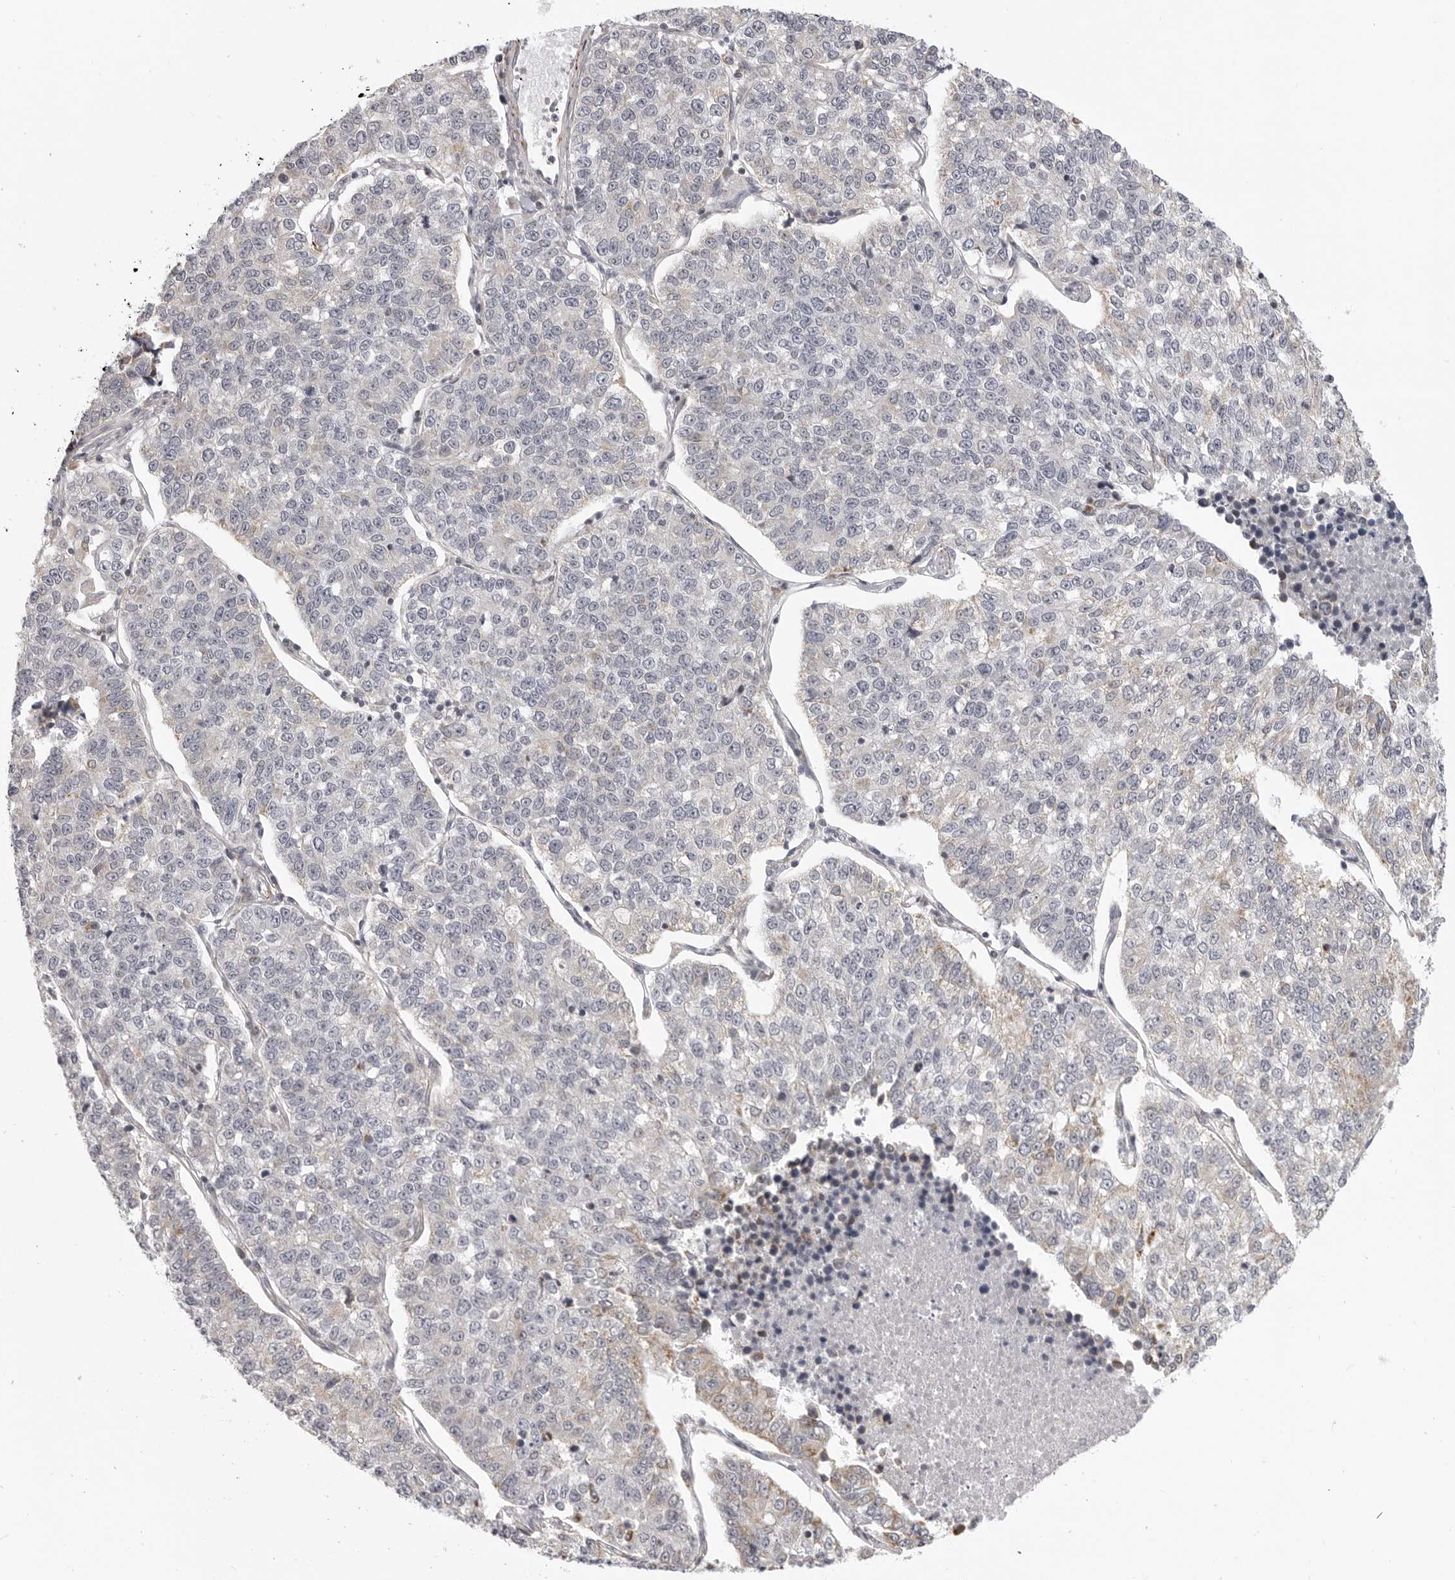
{"staining": {"intensity": "negative", "quantity": "none", "location": "none"}, "tissue": "lung cancer", "cell_type": "Tumor cells", "image_type": "cancer", "snomed": [{"axis": "morphology", "description": "Adenocarcinoma, NOS"}, {"axis": "topography", "description": "Lung"}], "caption": "High magnification brightfield microscopy of lung cancer (adenocarcinoma) stained with DAB (3,3'-diaminobenzidine) (brown) and counterstained with hematoxylin (blue): tumor cells show no significant staining.", "gene": "MAP7D1", "patient": {"sex": "male", "age": 49}}